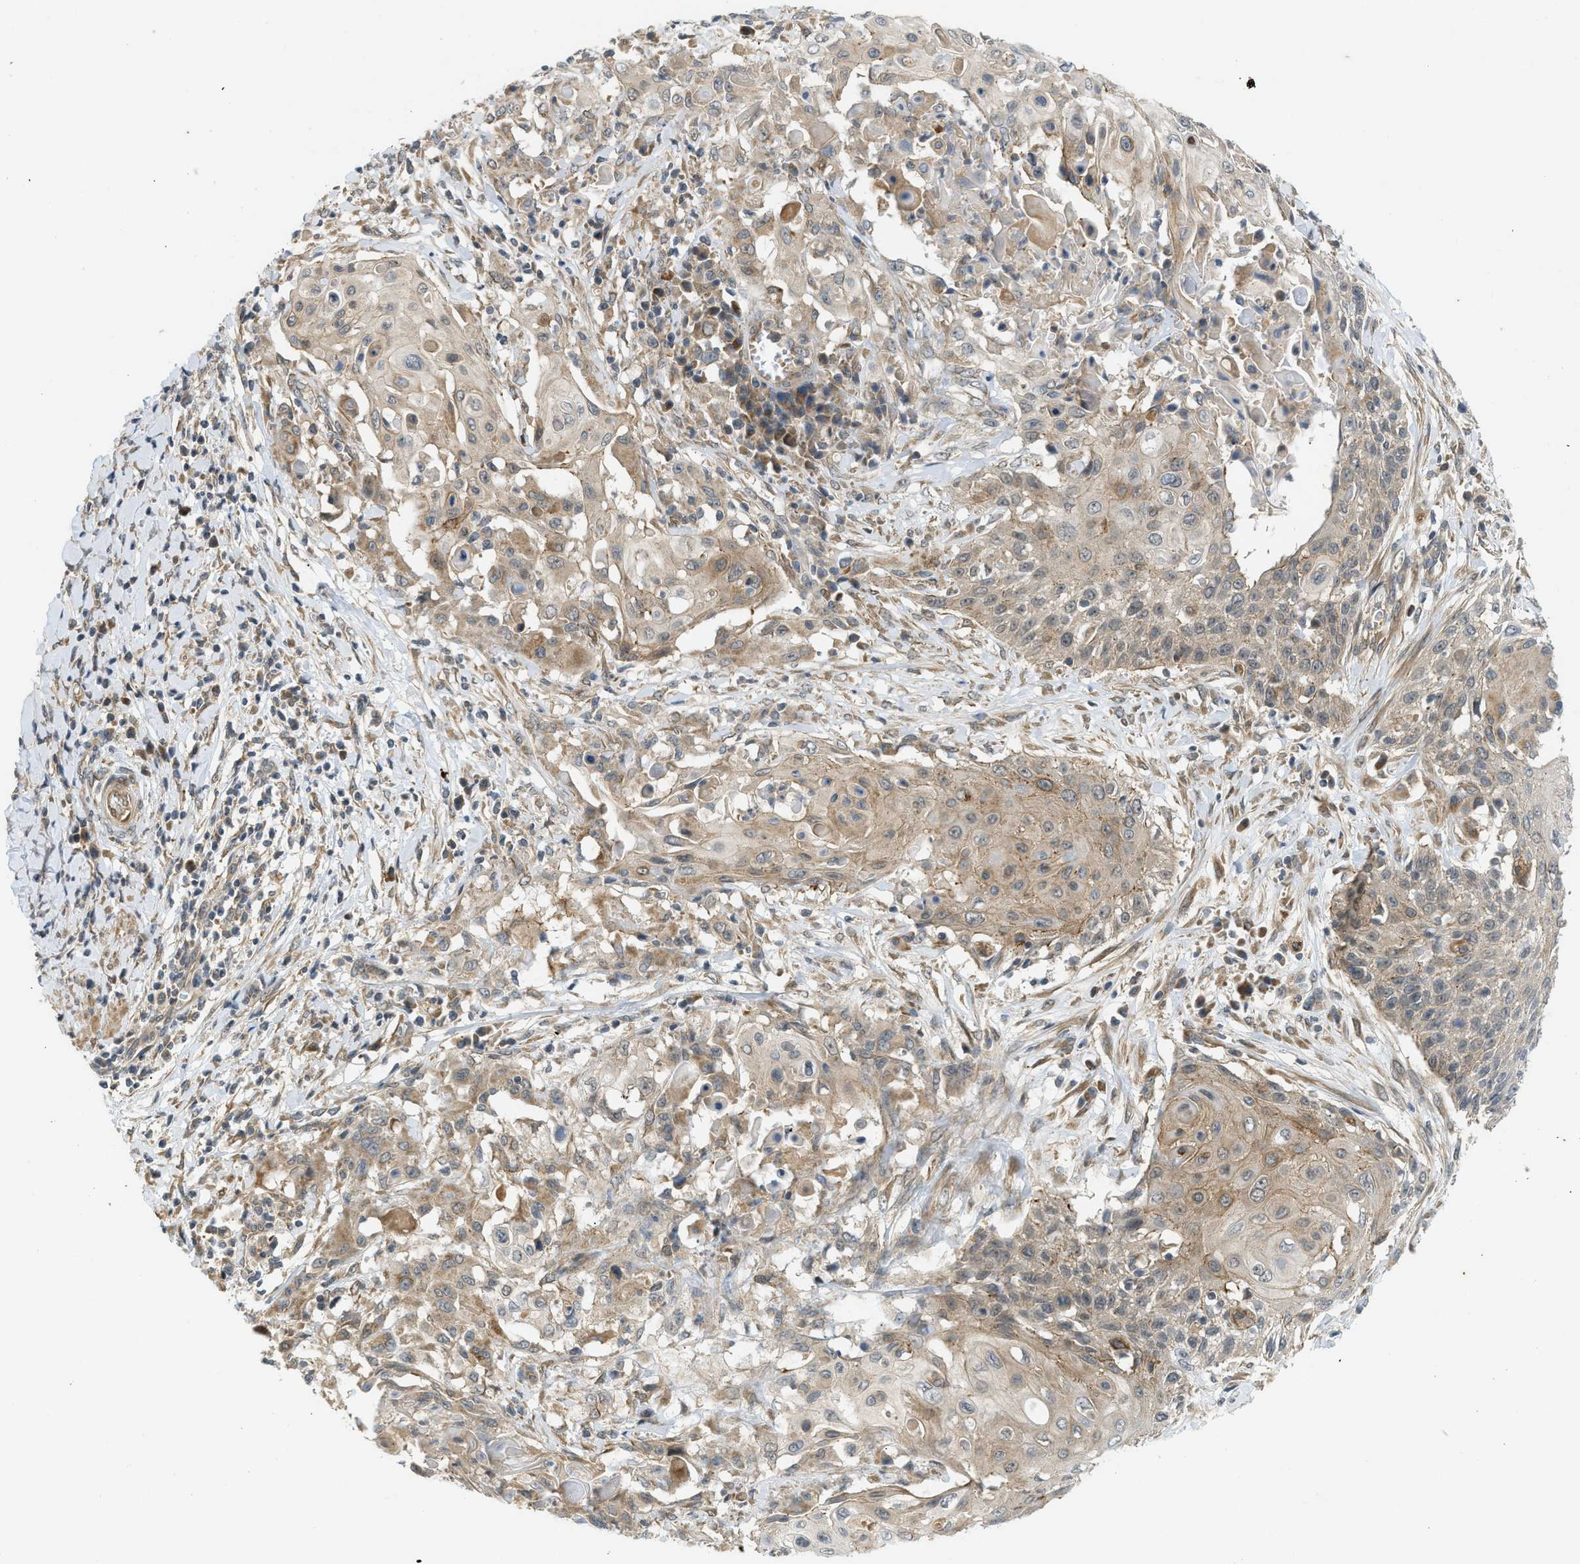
{"staining": {"intensity": "weak", "quantity": ">75%", "location": "cytoplasmic/membranous"}, "tissue": "cervical cancer", "cell_type": "Tumor cells", "image_type": "cancer", "snomed": [{"axis": "morphology", "description": "Squamous cell carcinoma, NOS"}, {"axis": "topography", "description": "Cervix"}], "caption": "Protein staining by immunohistochemistry shows weak cytoplasmic/membranous staining in approximately >75% of tumor cells in cervical cancer. (brown staining indicates protein expression, while blue staining denotes nuclei).", "gene": "ADCY8", "patient": {"sex": "female", "age": 39}}